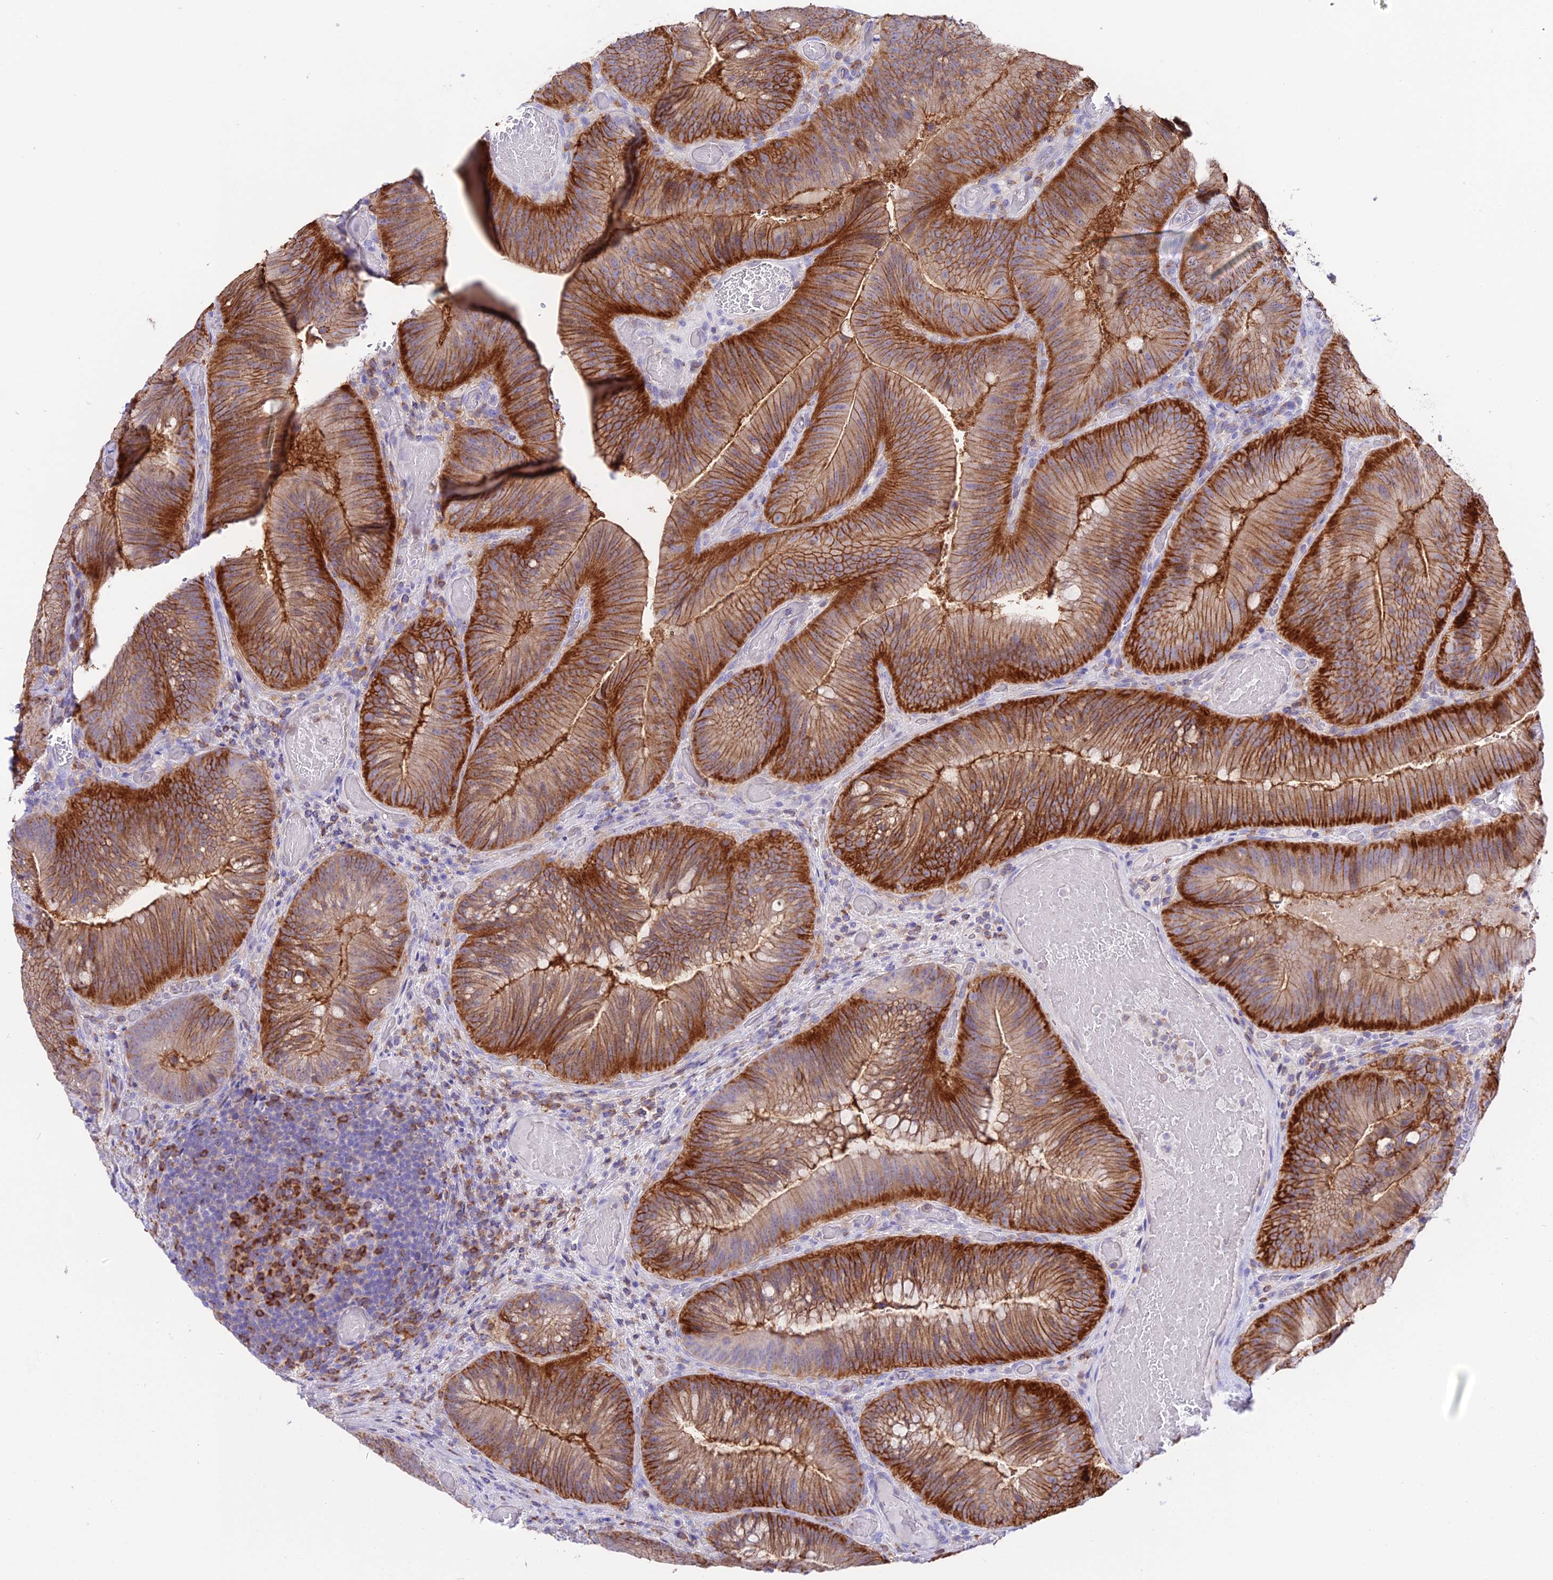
{"staining": {"intensity": "strong", "quantity": ">75%", "location": "cytoplasmic/membranous"}, "tissue": "colorectal cancer", "cell_type": "Tumor cells", "image_type": "cancer", "snomed": [{"axis": "morphology", "description": "Adenocarcinoma, NOS"}, {"axis": "topography", "description": "Colon"}], "caption": "Protein staining shows strong cytoplasmic/membranous staining in approximately >75% of tumor cells in colorectal cancer (adenocarcinoma).", "gene": "S100A16", "patient": {"sex": "female", "age": 43}}